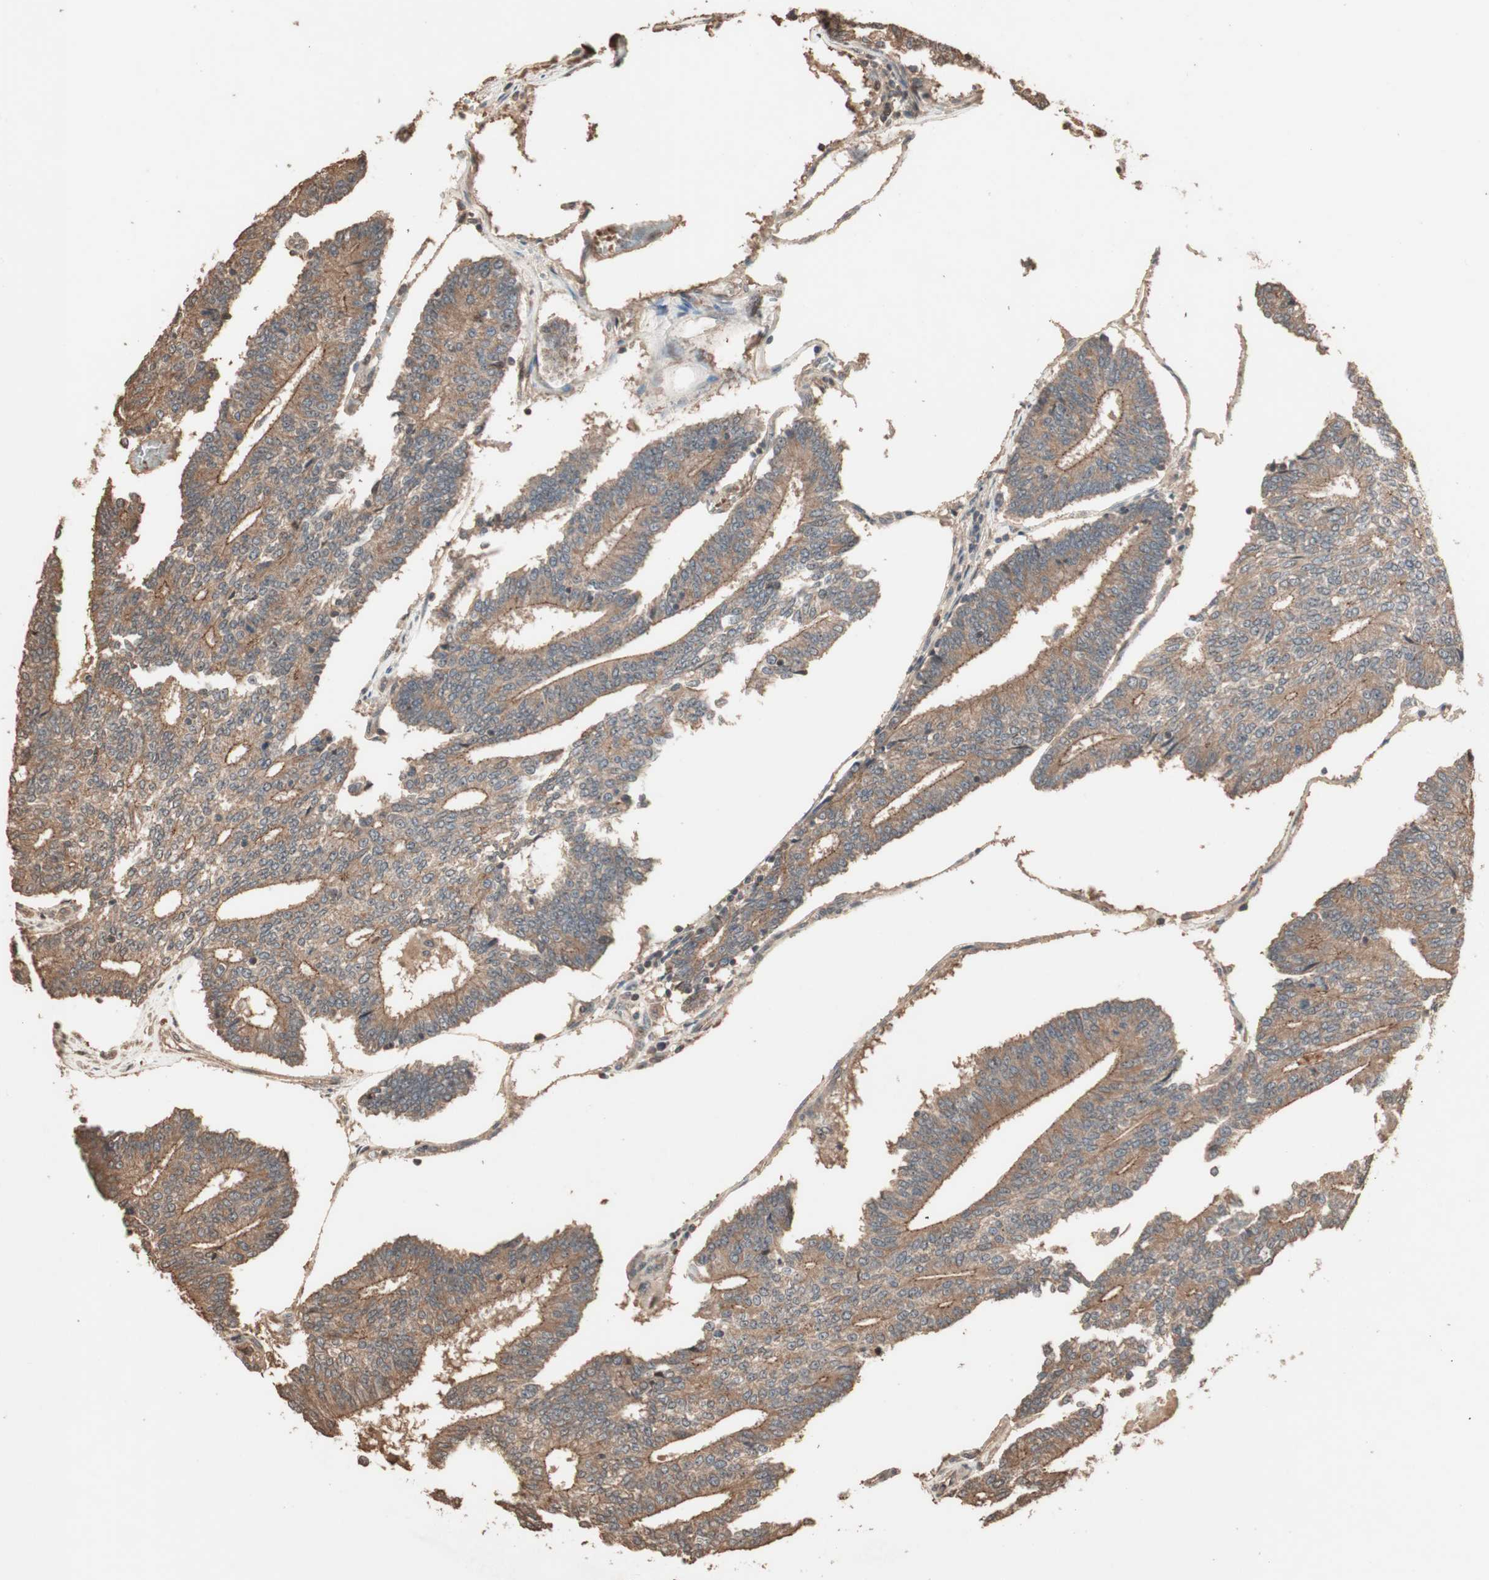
{"staining": {"intensity": "moderate", "quantity": ">75%", "location": "cytoplasmic/membranous"}, "tissue": "prostate cancer", "cell_type": "Tumor cells", "image_type": "cancer", "snomed": [{"axis": "morphology", "description": "Adenocarcinoma, High grade"}, {"axis": "topography", "description": "Prostate"}], "caption": "A brown stain labels moderate cytoplasmic/membranous expression of a protein in human prostate cancer (high-grade adenocarcinoma) tumor cells. Nuclei are stained in blue.", "gene": "USP20", "patient": {"sex": "male", "age": 55}}